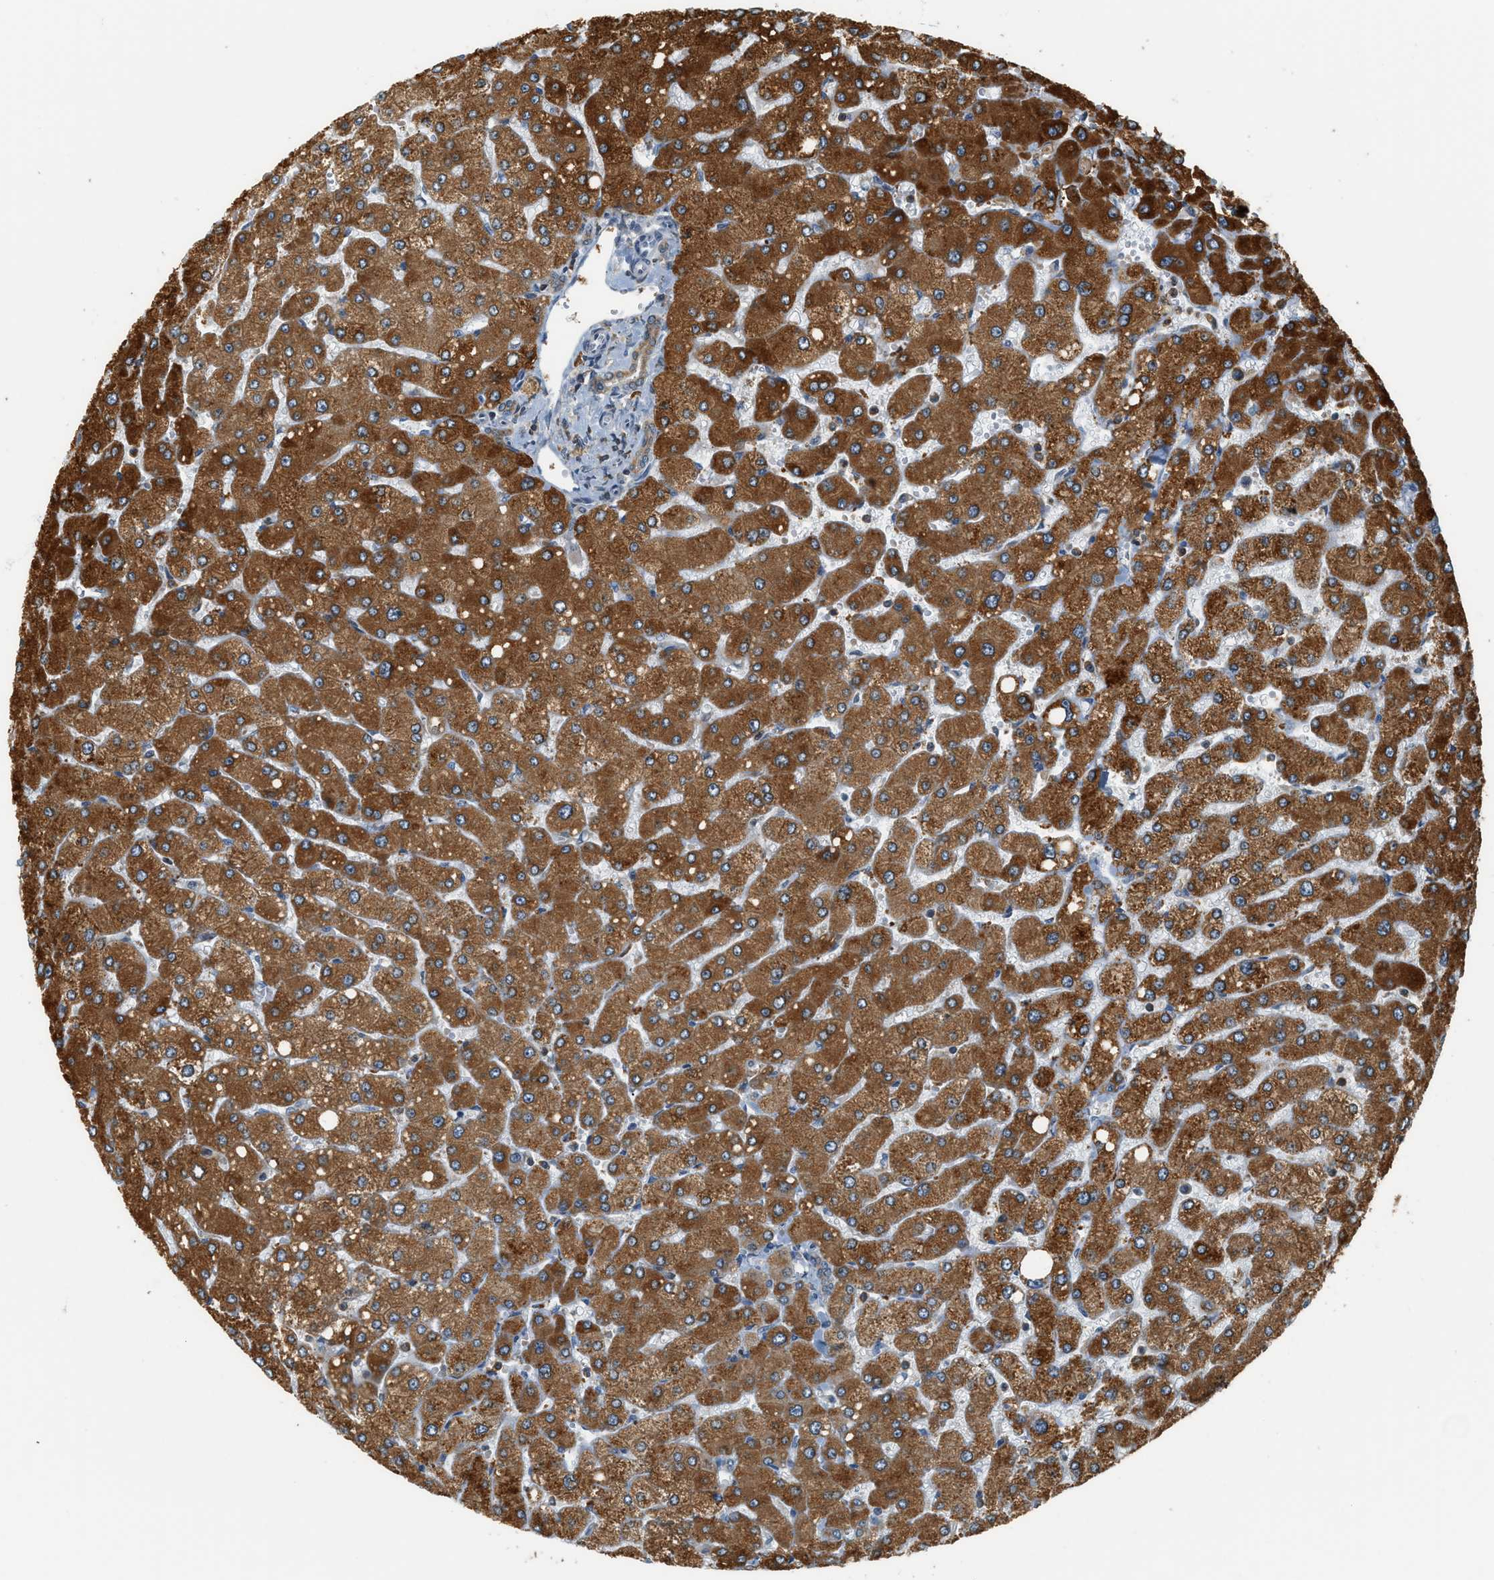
{"staining": {"intensity": "weak", "quantity": "25%-75%", "location": "cytoplasmic/membranous"}, "tissue": "liver", "cell_type": "Cholangiocytes", "image_type": "normal", "snomed": [{"axis": "morphology", "description": "Normal tissue, NOS"}, {"axis": "topography", "description": "Liver"}], "caption": "Immunohistochemical staining of normal liver reveals low levels of weak cytoplasmic/membranous positivity in approximately 25%-75% of cholangiocytes.", "gene": "SEMA4D", "patient": {"sex": "male", "age": 55}}